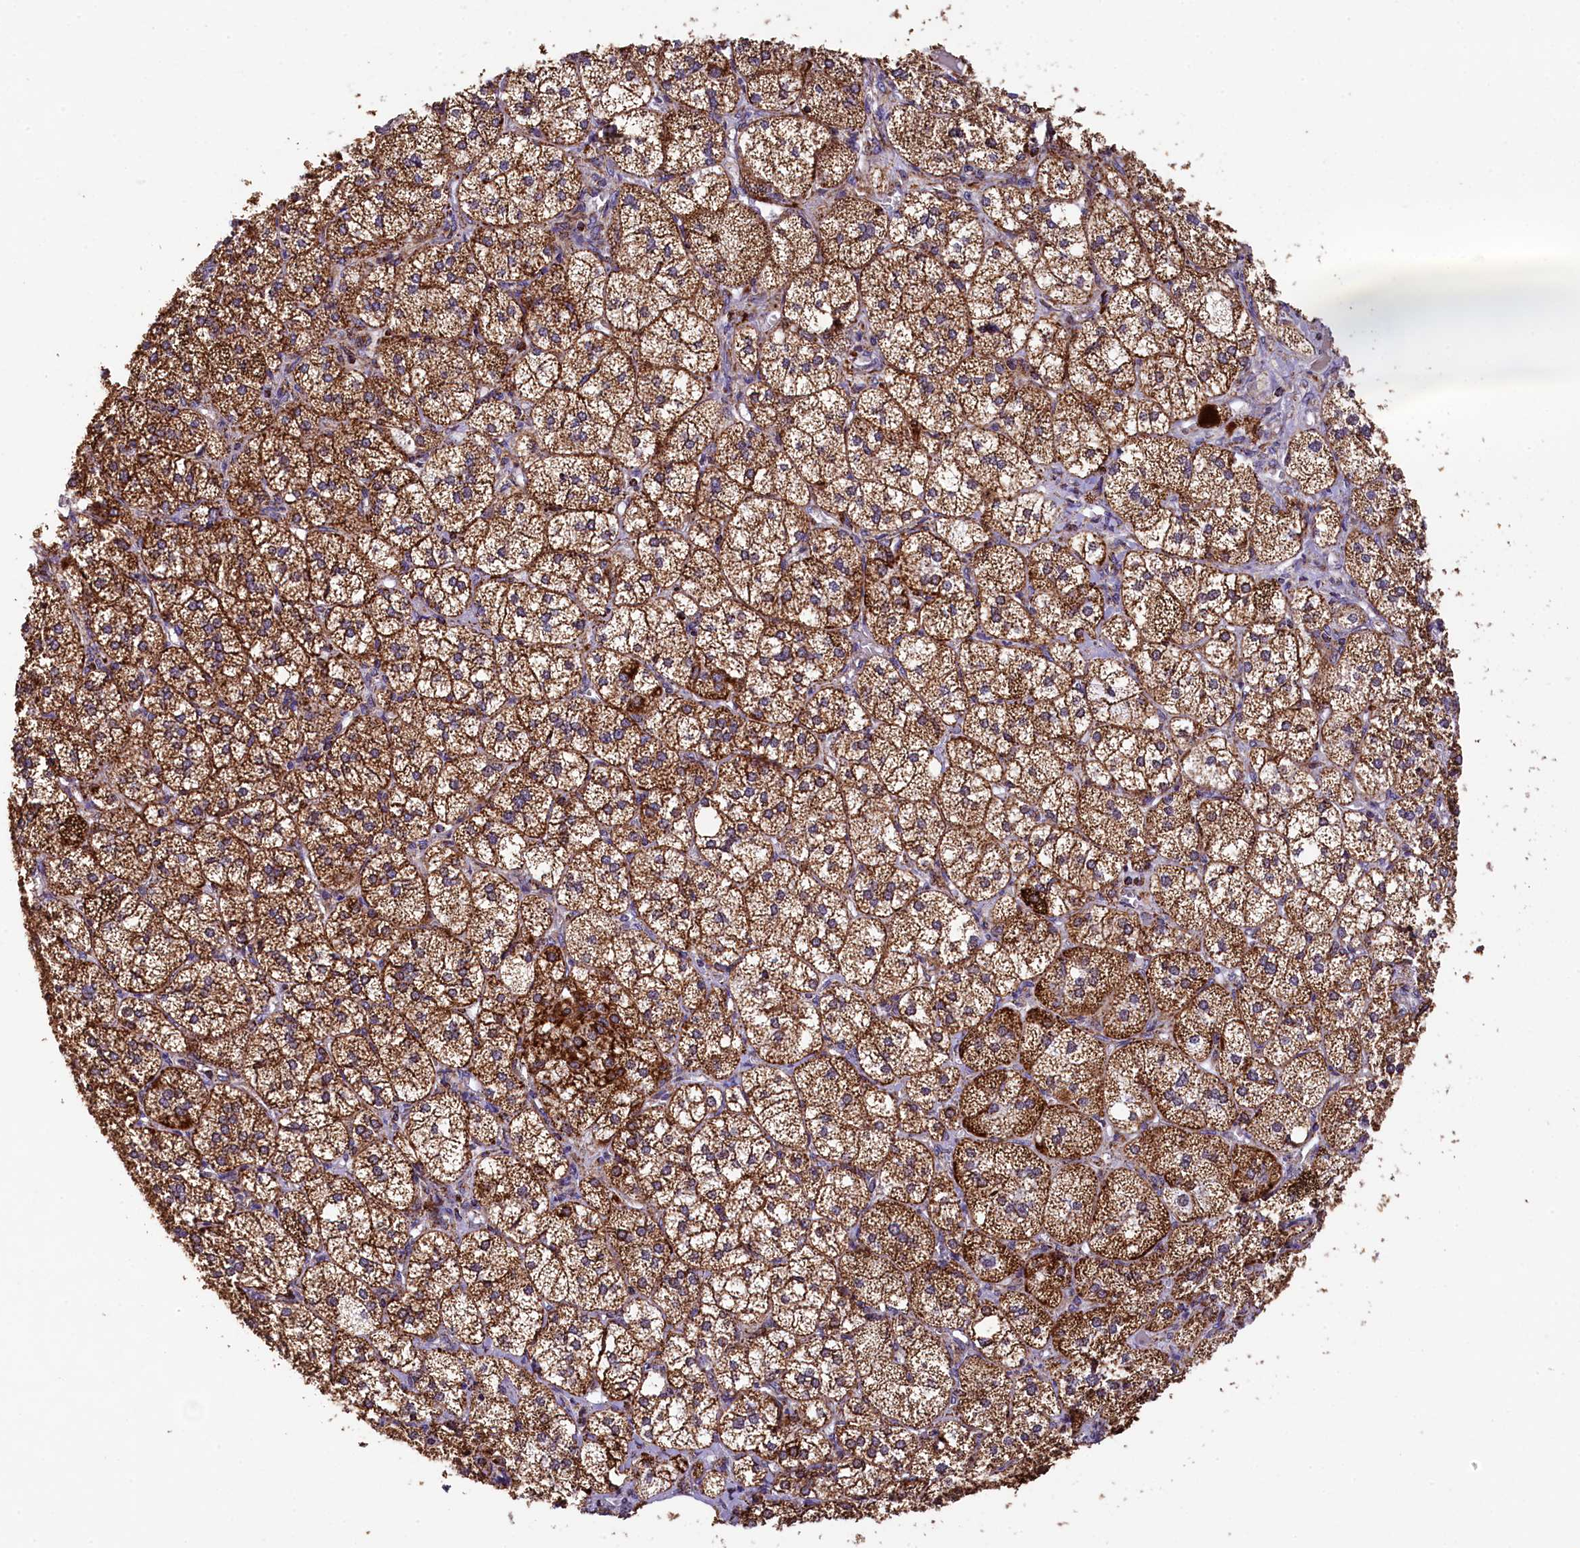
{"staining": {"intensity": "strong", "quantity": ">75%", "location": "cytoplasmic/membranous"}, "tissue": "adrenal gland", "cell_type": "Glandular cells", "image_type": "normal", "snomed": [{"axis": "morphology", "description": "Normal tissue, NOS"}, {"axis": "topography", "description": "Adrenal gland"}], "caption": "High-magnification brightfield microscopy of unremarkable adrenal gland stained with DAB (3,3'-diaminobenzidine) (brown) and counterstained with hematoxylin (blue). glandular cells exhibit strong cytoplasmic/membranous staining is present in approximately>75% of cells.", "gene": "KLC2", "patient": {"sex": "female", "age": 61}}